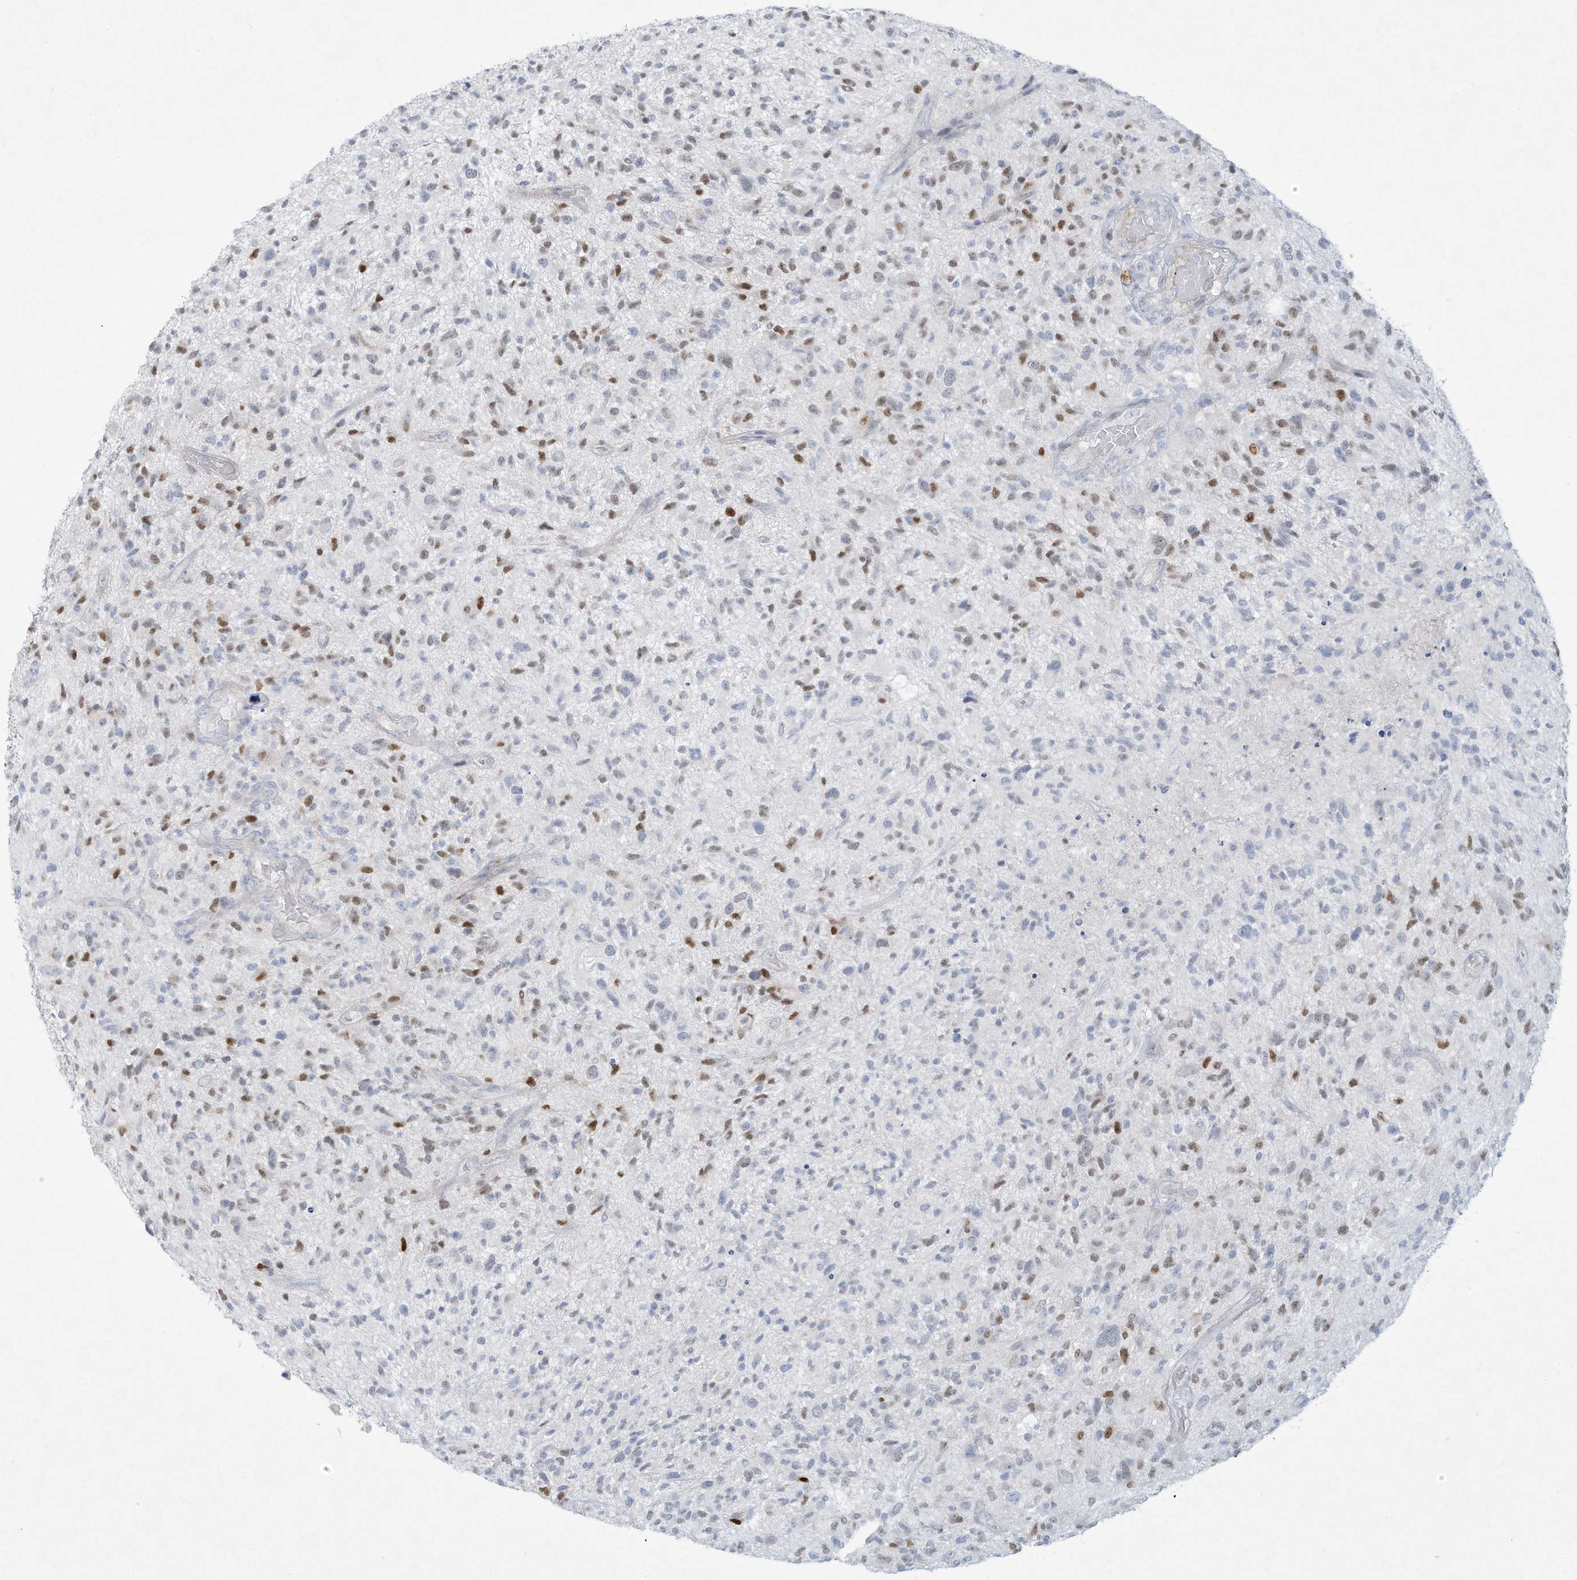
{"staining": {"intensity": "moderate", "quantity": "<25%", "location": "nuclear"}, "tissue": "glioma", "cell_type": "Tumor cells", "image_type": "cancer", "snomed": [{"axis": "morphology", "description": "Glioma, malignant, High grade"}, {"axis": "topography", "description": "Brain"}], "caption": "Malignant glioma (high-grade) stained for a protein (brown) displays moderate nuclear positive expression in approximately <25% of tumor cells.", "gene": "PAX6", "patient": {"sex": "male", "age": 47}}